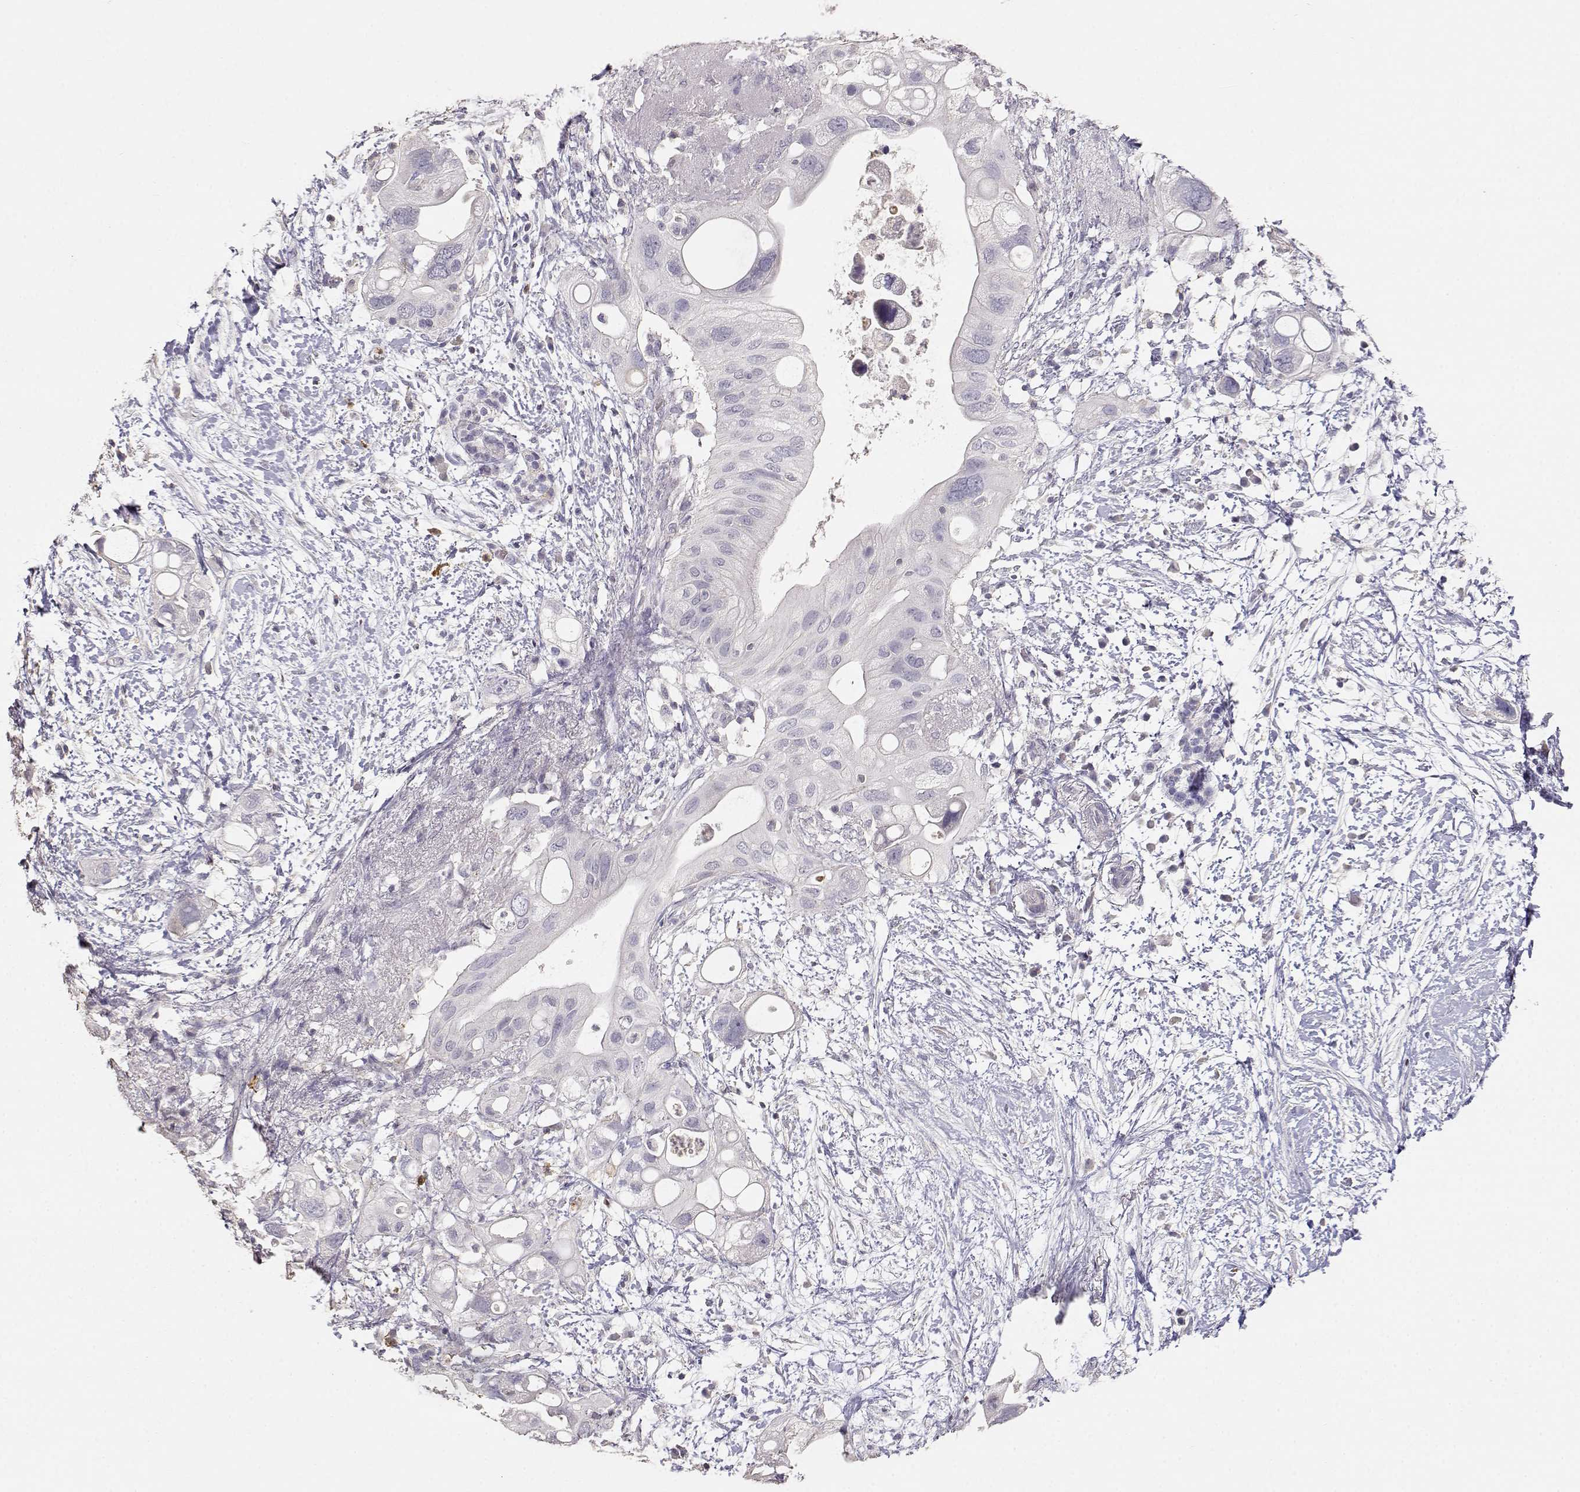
{"staining": {"intensity": "negative", "quantity": "none", "location": "none"}, "tissue": "pancreatic cancer", "cell_type": "Tumor cells", "image_type": "cancer", "snomed": [{"axis": "morphology", "description": "Adenocarcinoma, NOS"}, {"axis": "topography", "description": "Pancreas"}], "caption": "This image is of pancreatic cancer (adenocarcinoma) stained with IHC to label a protein in brown with the nuclei are counter-stained blue. There is no expression in tumor cells.", "gene": "TNFRSF10C", "patient": {"sex": "female", "age": 72}}